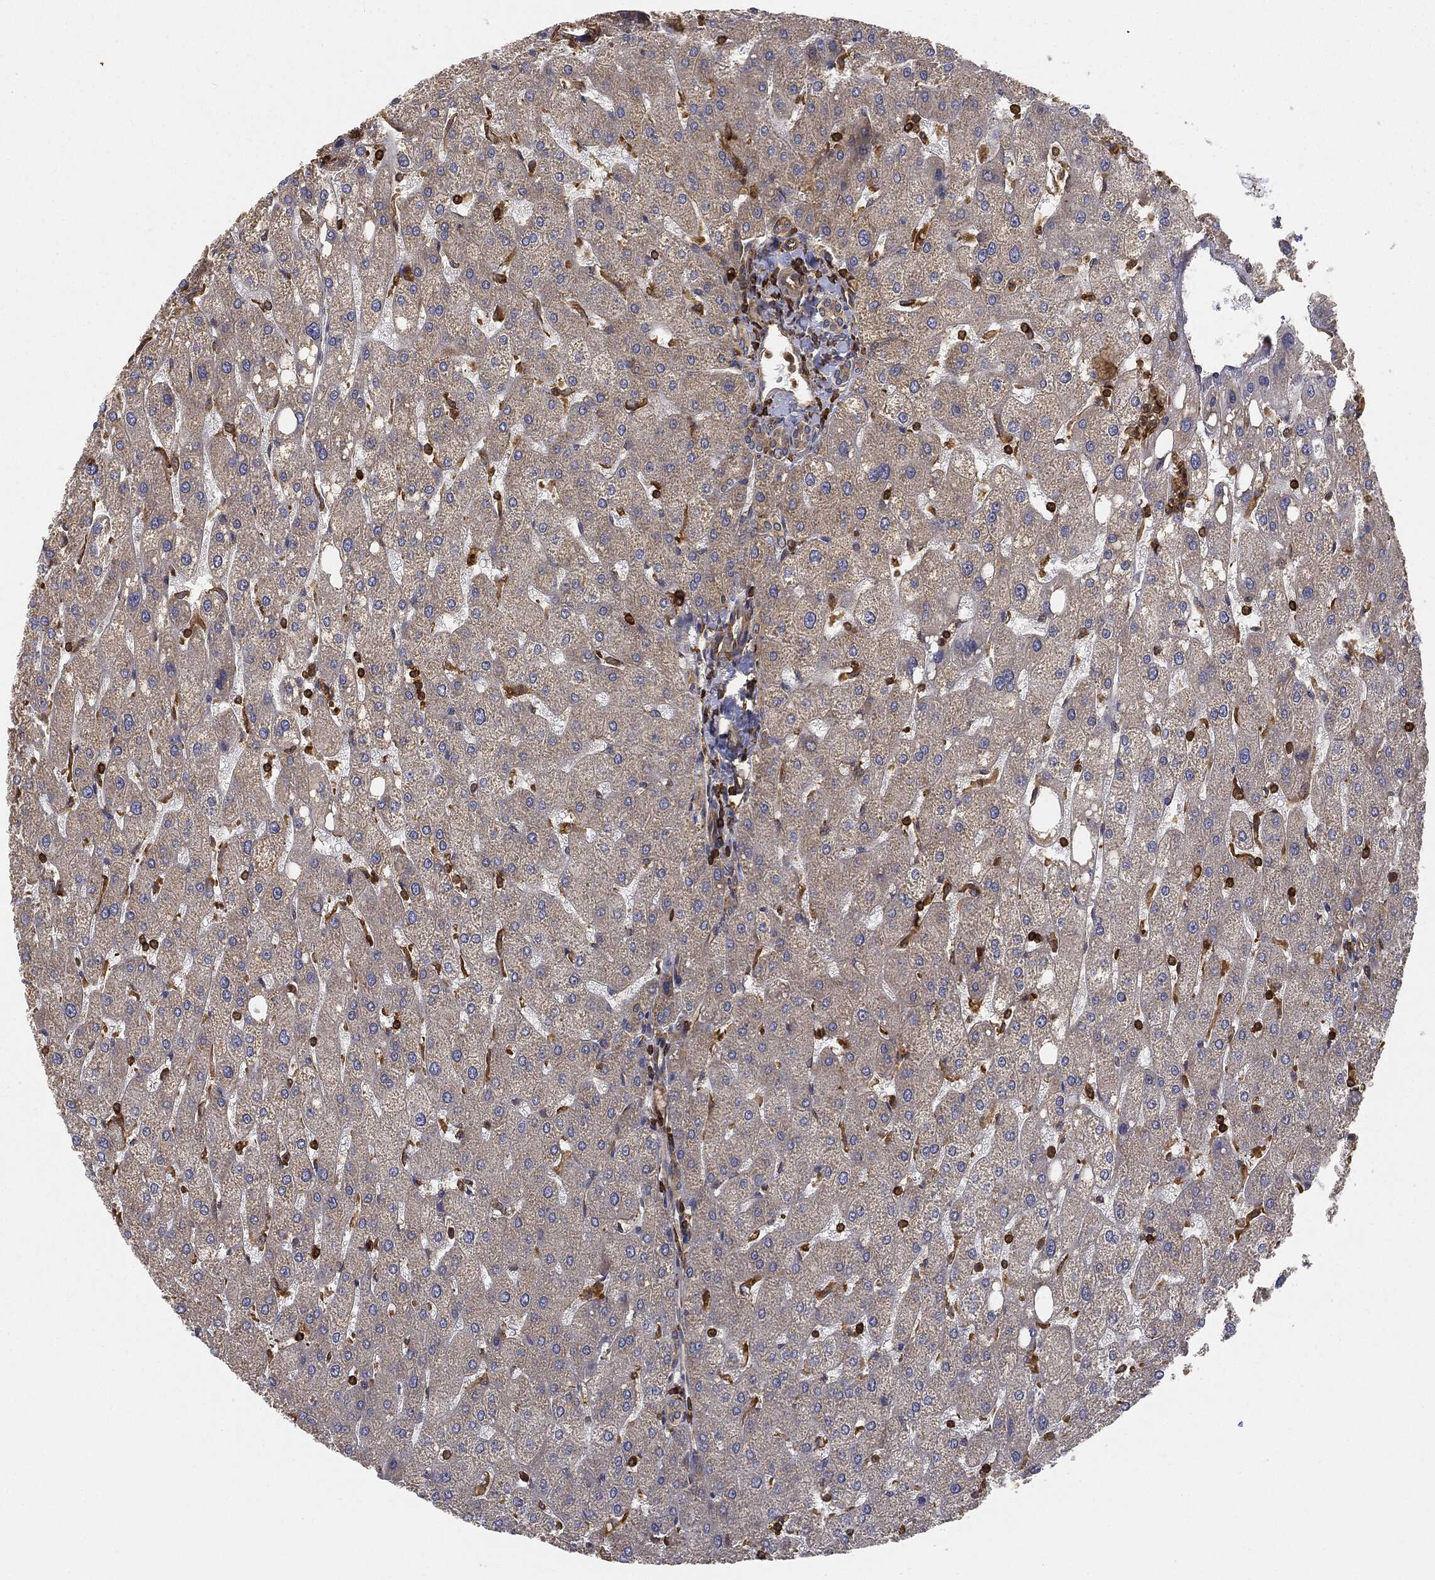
{"staining": {"intensity": "negative", "quantity": "none", "location": "none"}, "tissue": "liver", "cell_type": "Cholangiocytes", "image_type": "normal", "snomed": [{"axis": "morphology", "description": "Normal tissue, NOS"}, {"axis": "topography", "description": "Liver"}], "caption": "This is an IHC histopathology image of unremarkable human liver. There is no staining in cholangiocytes.", "gene": "WDR1", "patient": {"sex": "male", "age": 67}}